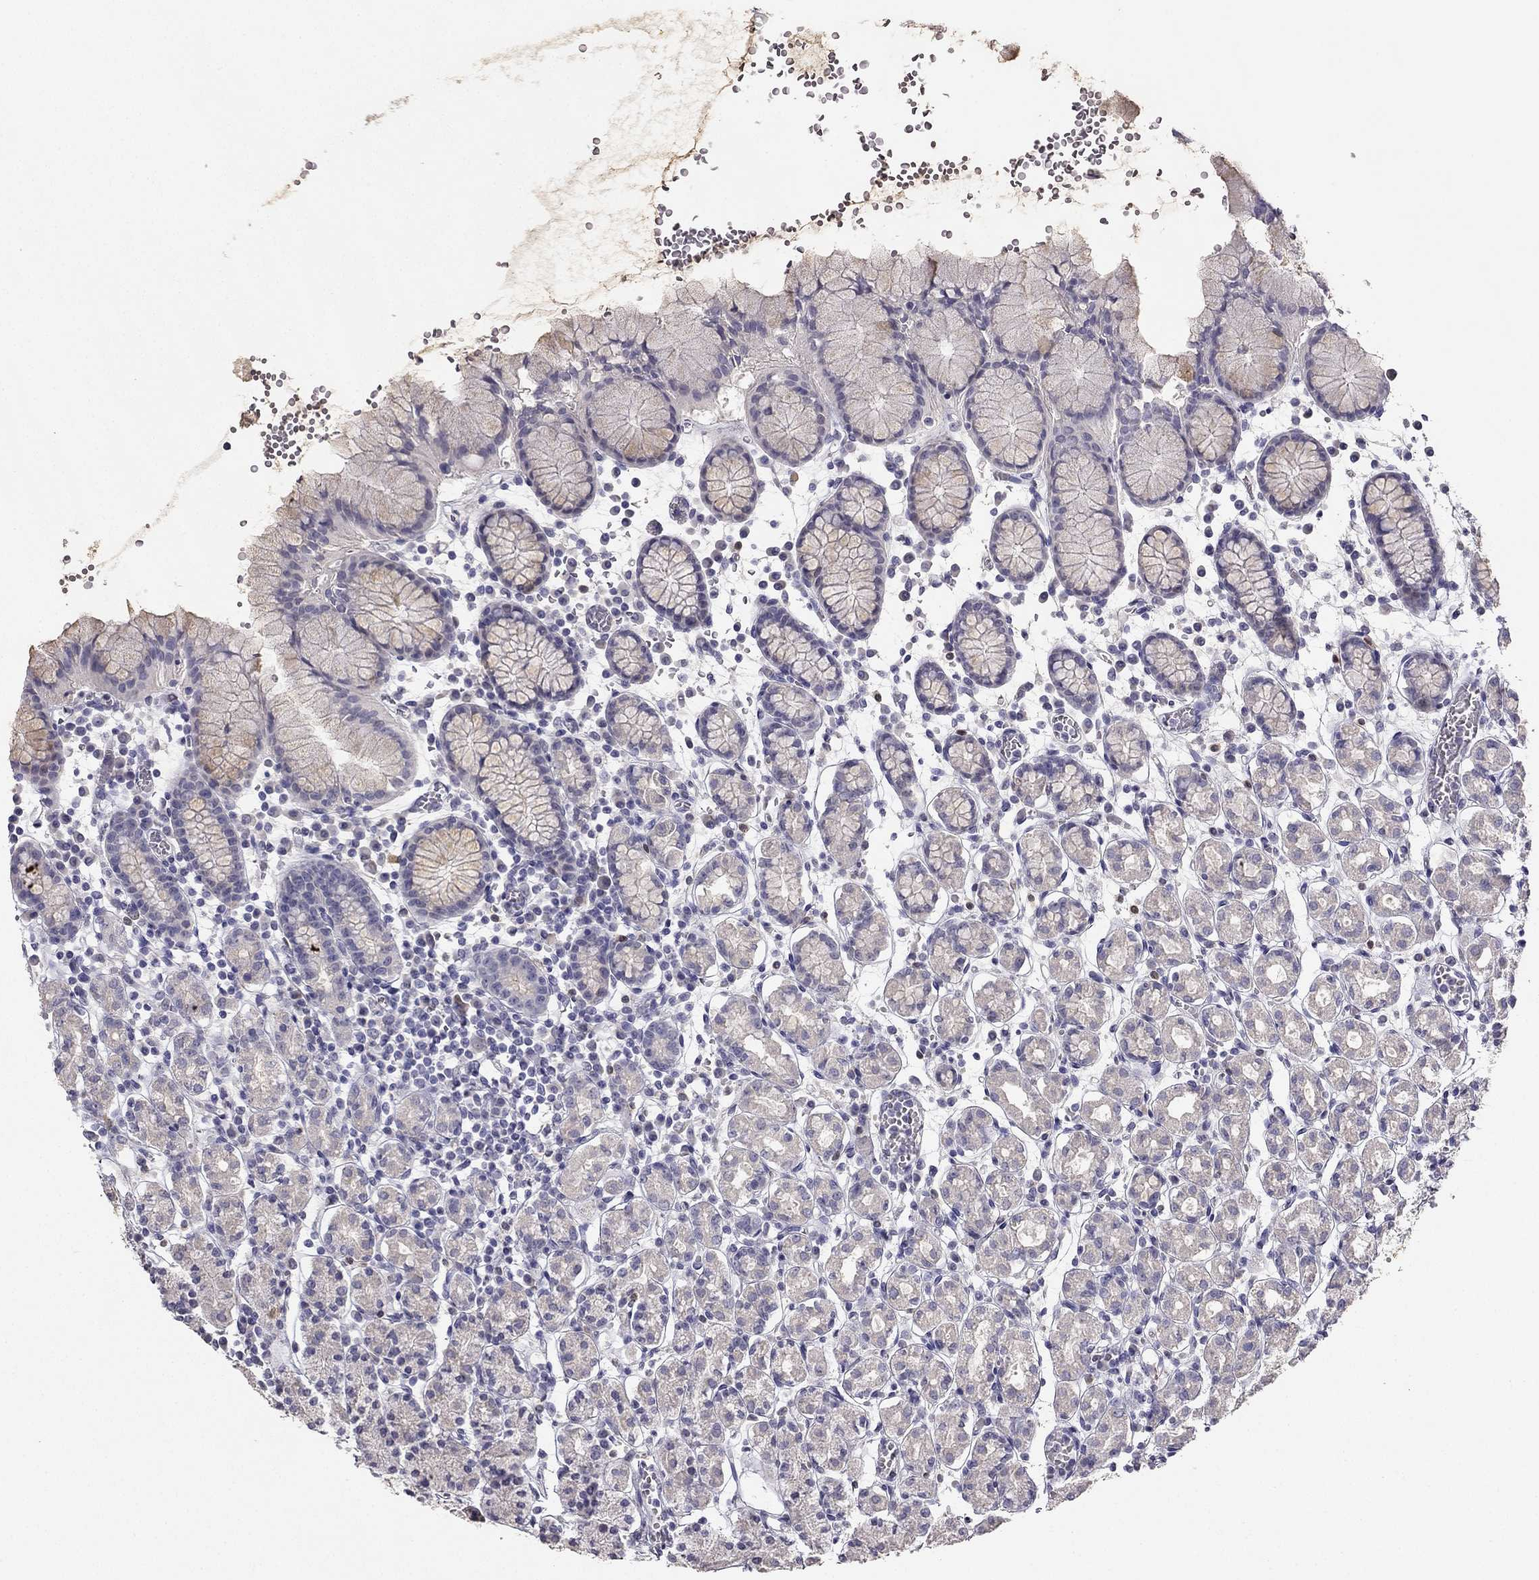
{"staining": {"intensity": "weak", "quantity": "<25%", "location": "cytoplasmic/membranous"}, "tissue": "stomach", "cell_type": "Glandular cells", "image_type": "normal", "snomed": [{"axis": "morphology", "description": "Normal tissue, NOS"}, {"axis": "topography", "description": "Stomach, upper"}, {"axis": "topography", "description": "Stomach"}], "caption": "An immunohistochemistry photomicrograph of benign stomach is shown. There is no staining in glandular cells of stomach.", "gene": "CALB2", "patient": {"sex": "male", "age": 62}}